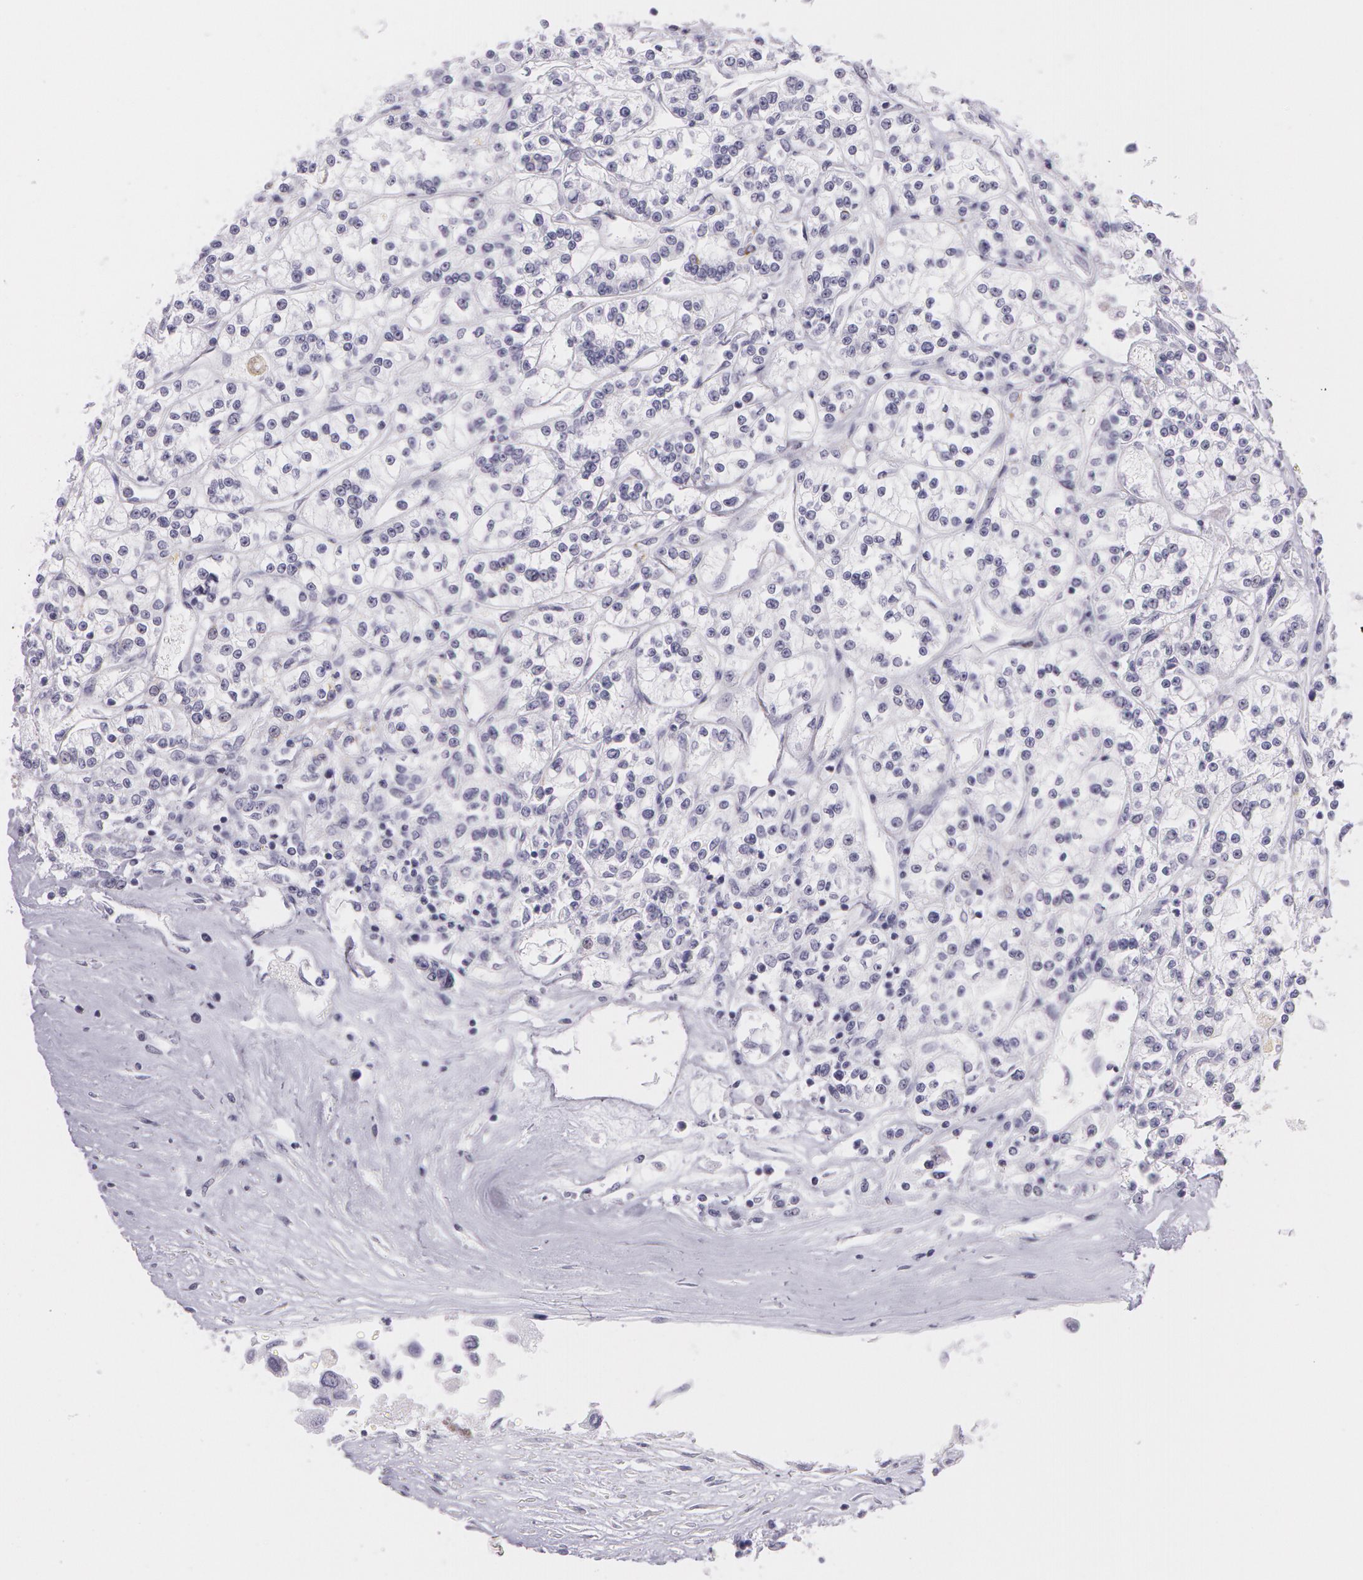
{"staining": {"intensity": "negative", "quantity": "none", "location": "none"}, "tissue": "renal cancer", "cell_type": "Tumor cells", "image_type": "cancer", "snomed": [{"axis": "morphology", "description": "Adenocarcinoma, NOS"}, {"axis": "topography", "description": "Kidney"}], "caption": "DAB (3,3'-diaminobenzidine) immunohistochemical staining of renal cancer displays no significant expression in tumor cells.", "gene": "SNCG", "patient": {"sex": "female", "age": 76}}